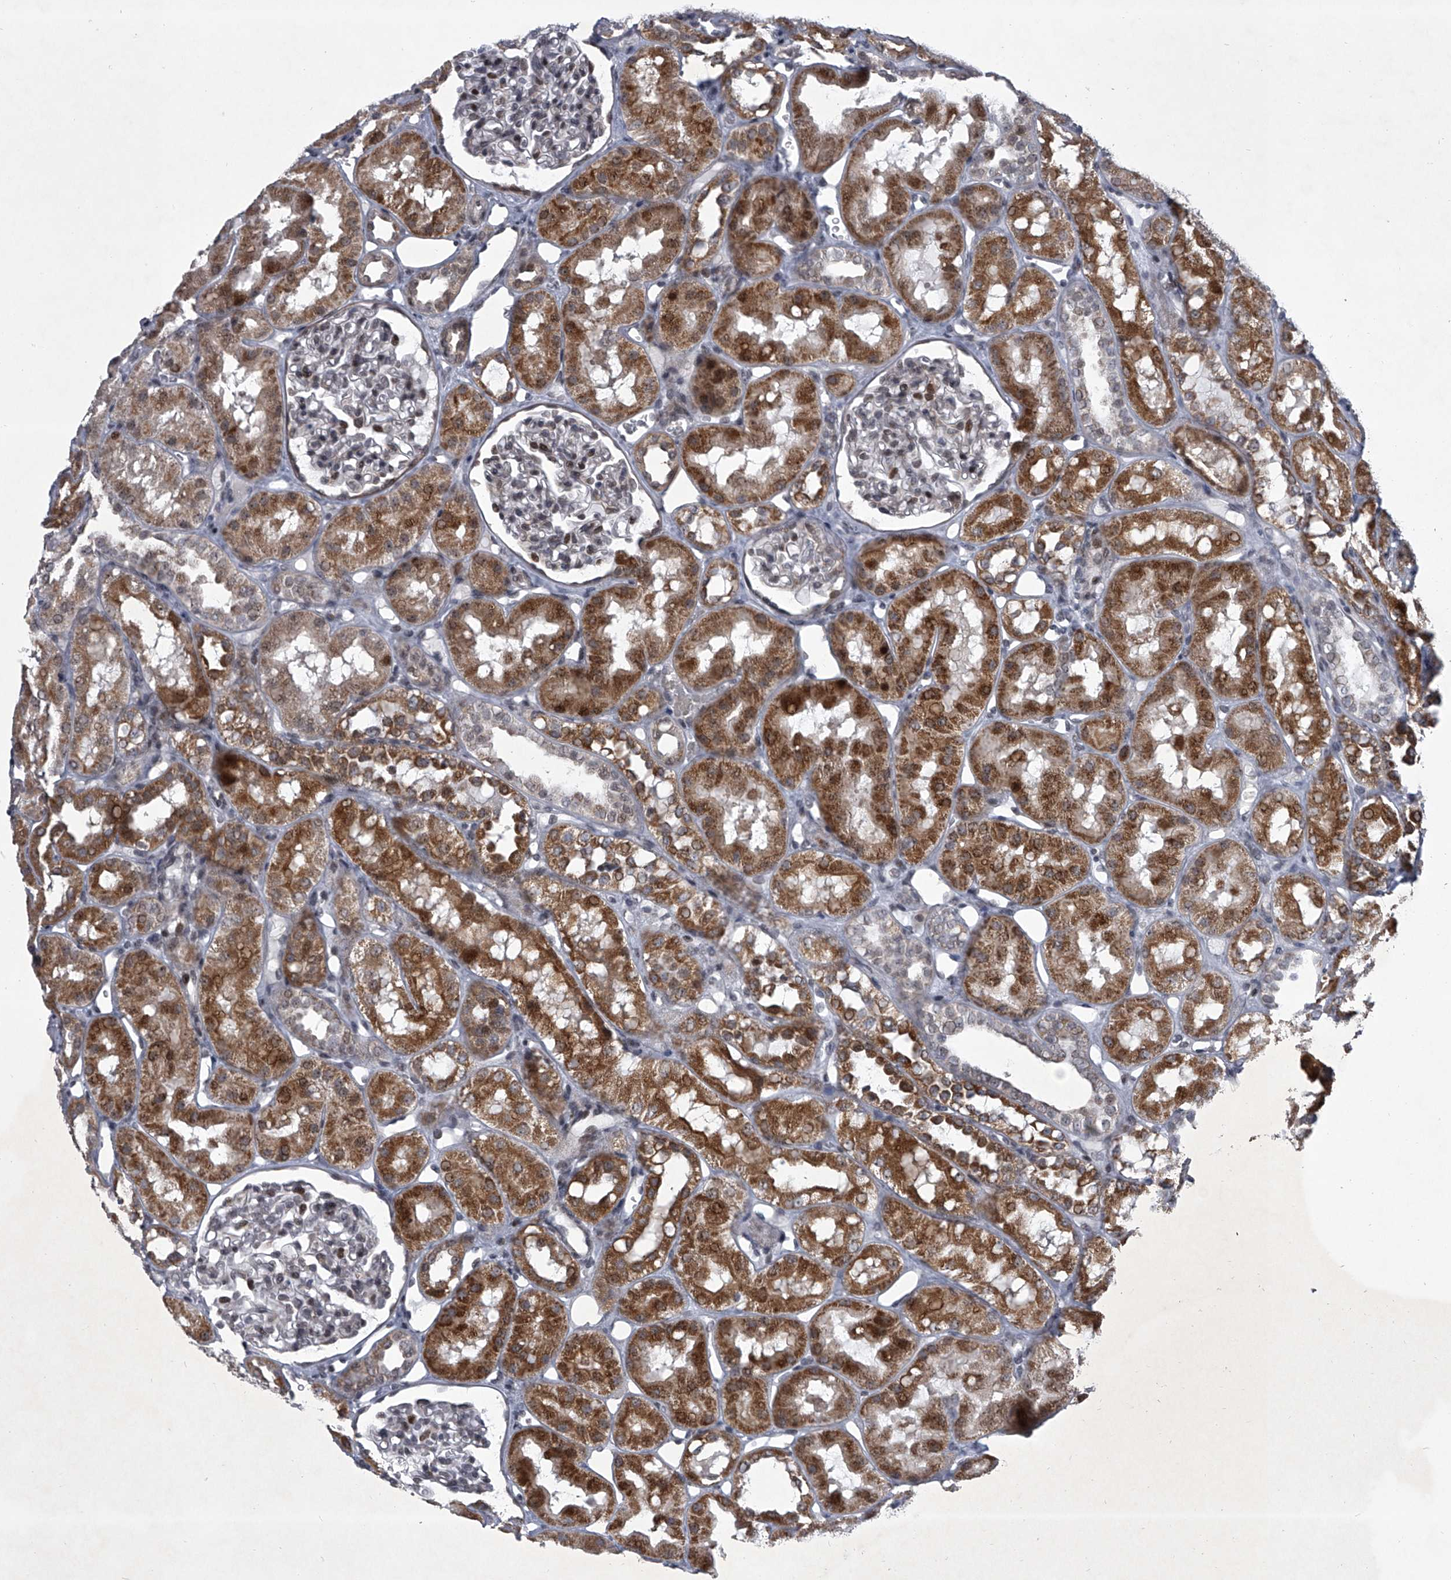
{"staining": {"intensity": "moderate", "quantity": "<25%", "location": "nuclear"}, "tissue": "kidney", "cell_type": "Cells in glomeruli", "image_type": "normal", "snomed": [{"axis": "morphology", "description": "Normal tissue, NOS"}, {"axis": "topography", "description": "Kidney"}], "caption": "An image showing moderate nuclear expression in approximately <25% of cells in glomeruli in normal kidney, as visualized by brown immunohistochemical staining.", "gene": "MLLT1", "patient": {"sex": "male", "age": 16}}